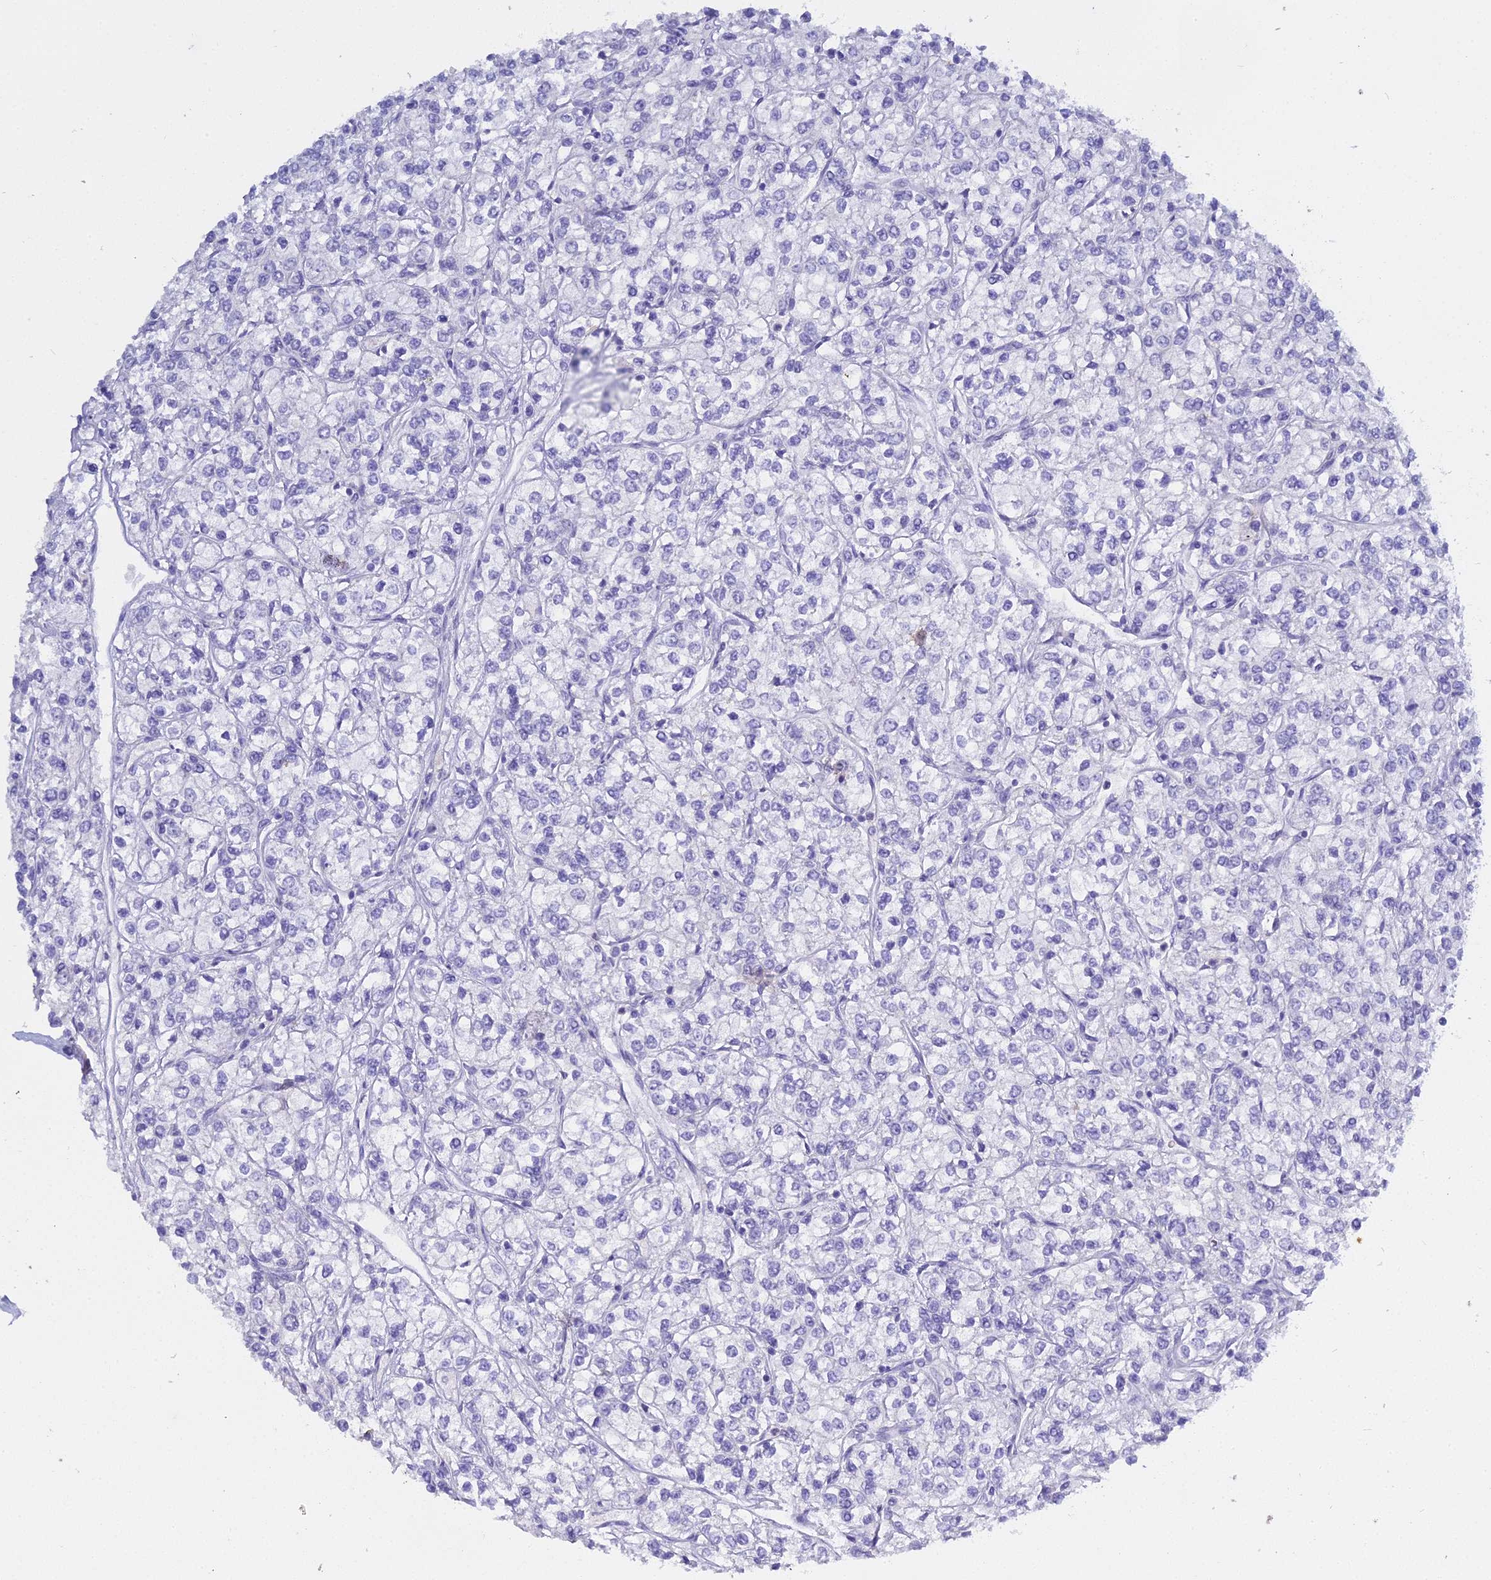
{"staining": {"intensity": "negative", "quantity": "none", "location": "none"}, "tissue": "renal cancer", "cell_type": "Tumor cells", "image_type": "cancer", "snomed": [{"axis": "morphology", "description": "Adenocarcinoma, NOS"}, {"axis": "topography", "description": "Kidney"}], "caption": "DAB immunohistochemical staining of renal adenocarcinoma shows no significant positivity in tumor cells.", "gene": "S100A7", "patient": {"sex": "male", "age": 80}}